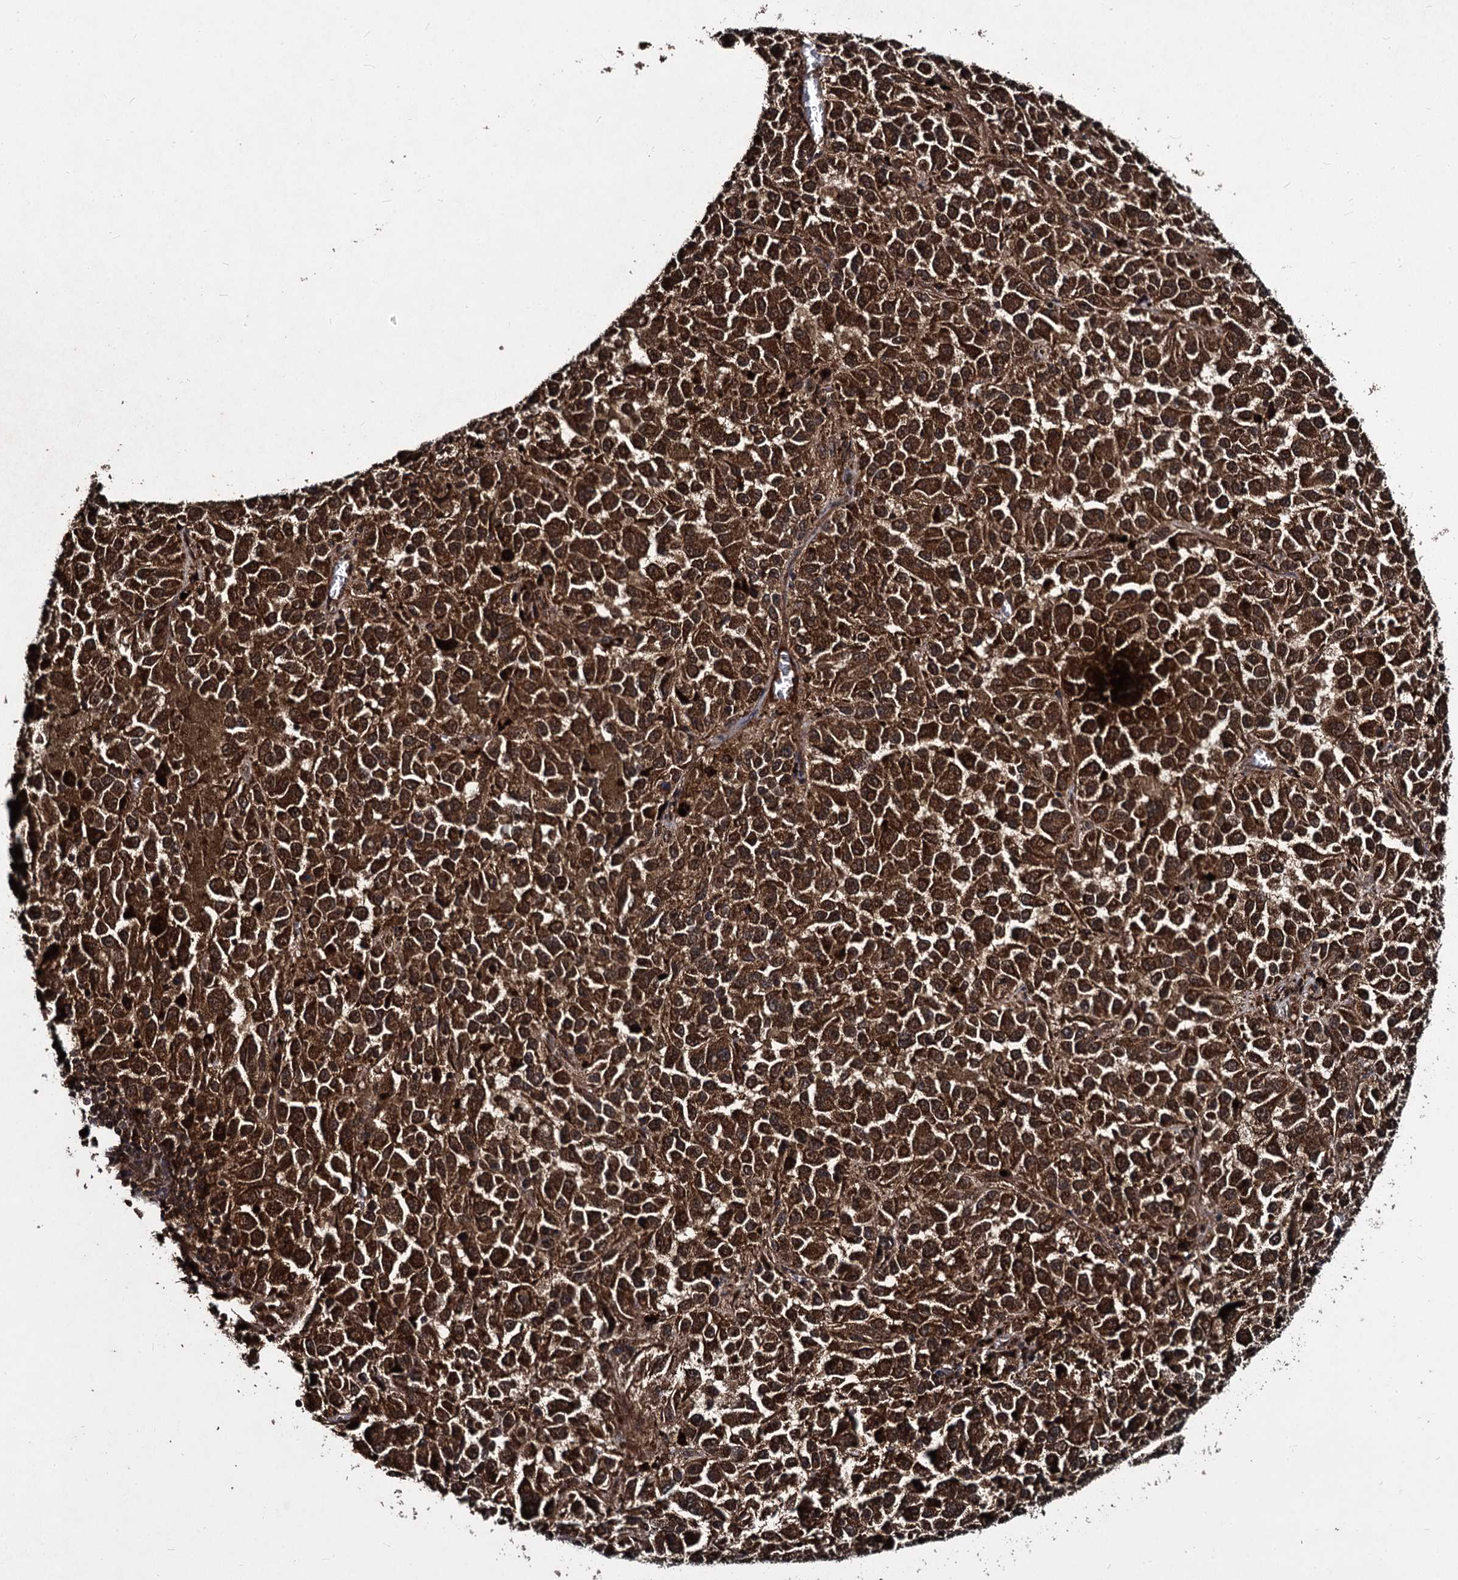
{"staining": {"intensity": "strong", "quantity": ">75%", "location": "cytoplasmic/membranous"}, "tissue": "melanoma", "cell_type": "Tumor cells", "image_type": "cancer", "snomed": [{"axis": "morphology", "description": "Malignant melanoma, Metastatic site"}, {"axis": "topography", "description": "Lung"}], "caption": "IHC (DAB (3,3'-diaminobenzidine)) staining of human melanoma shows strong cytoplasmic/membranous protein positivity in about >75% of tumor cells.", "gene": "BCL2L2", "patient": {"sex": "male", "age": 64}}